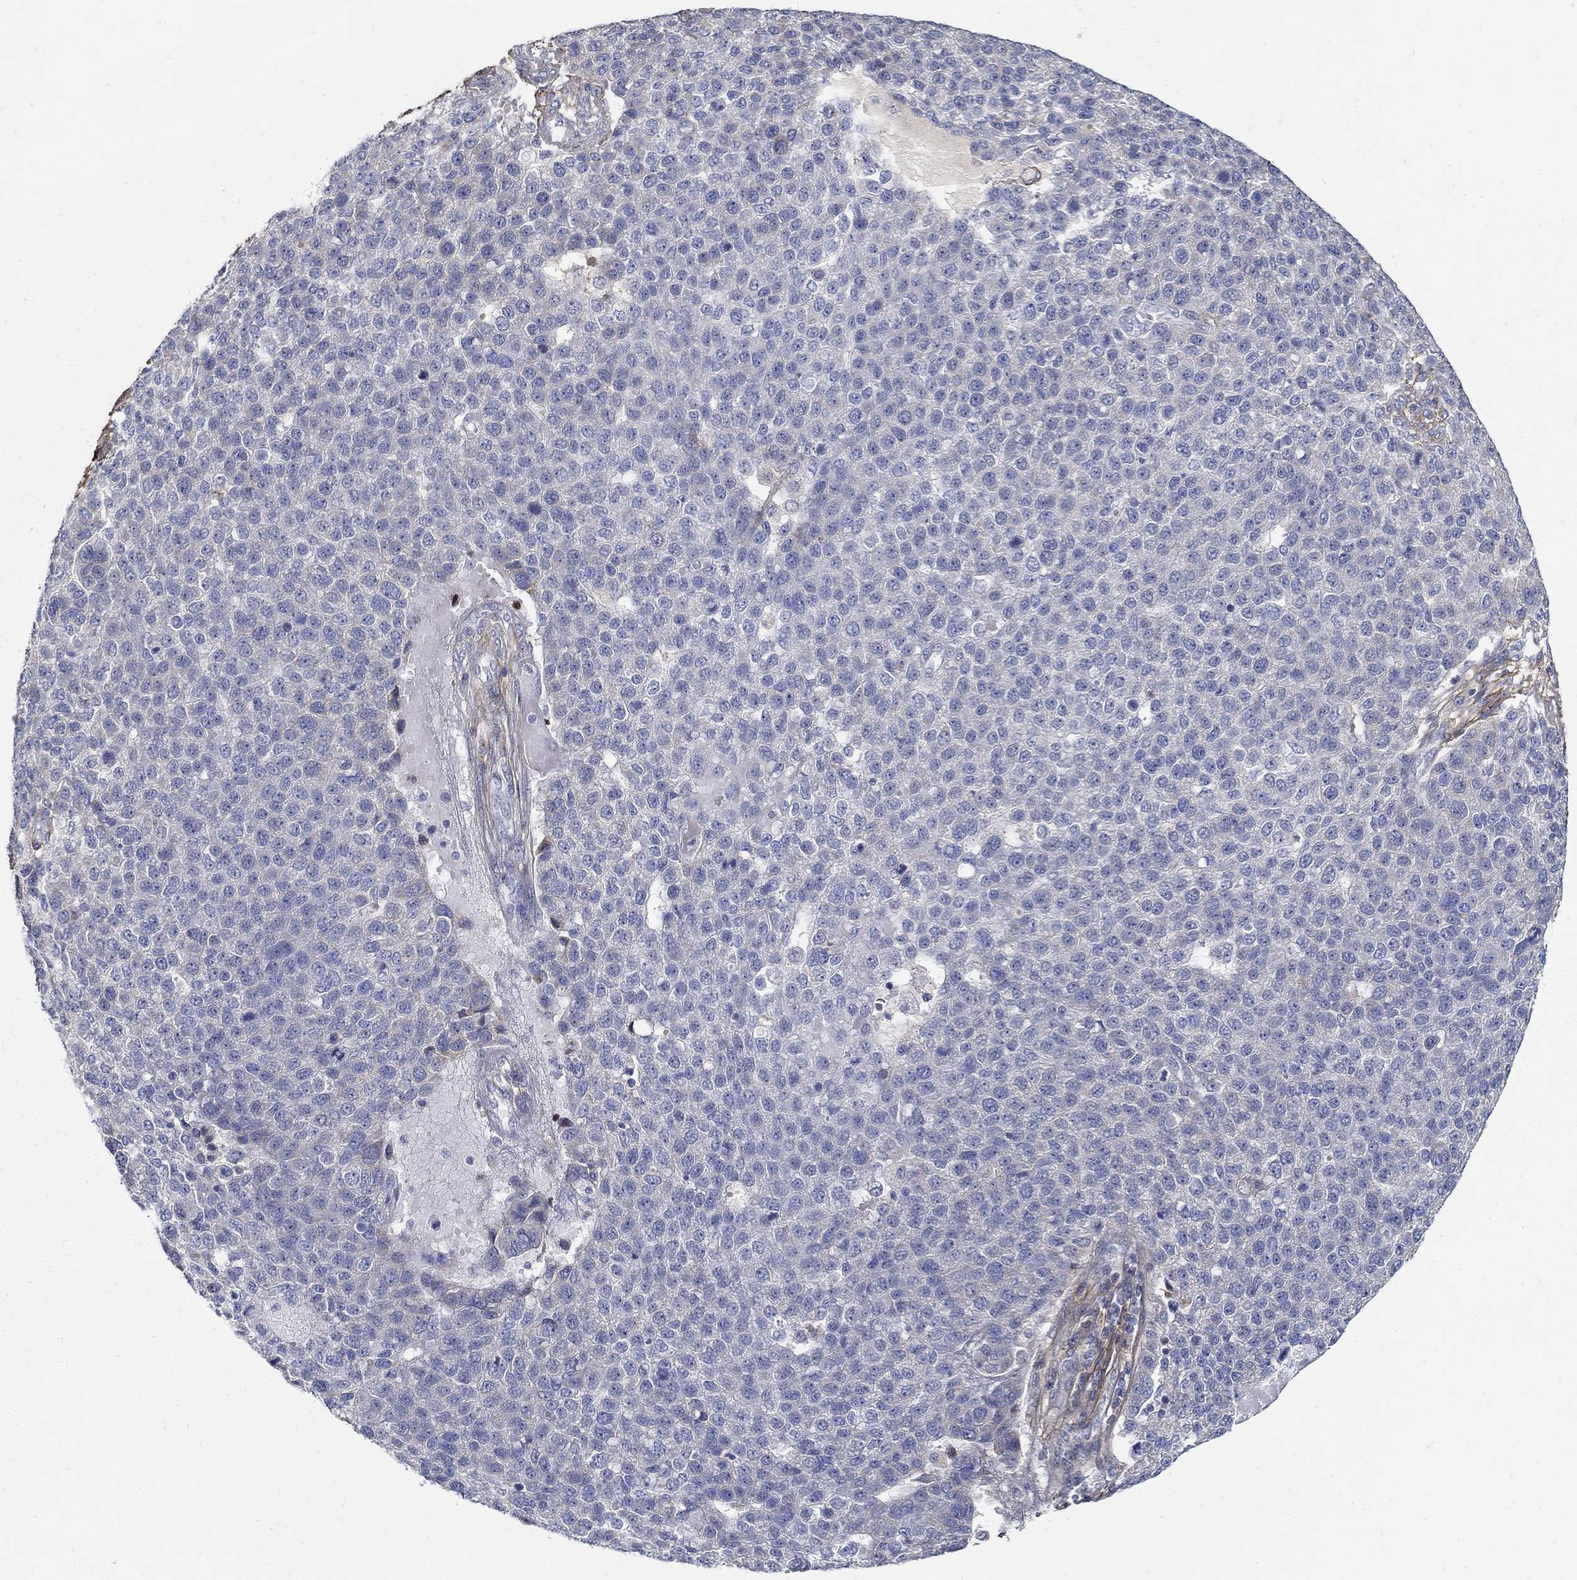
{"staining": {"intensity": "negative", "quantity": "none", "location": "none"}, "tissue": "pancreatic cancer", "cell_type": "Tumor cells", "image_type": "cancer", "snomed": [{"axis": "morphology", "description": "Adenocarcinoma, NOS"}, {"axis": "topography", "description": "Pancreas"}], "caption": "This is an immunohistochemistry photomicrograph of pancreatic cancer (adenocarcinoma). There is no positivity in tumor cells.", "gene": "TGFBI", "patient": {"sex": "female", "age": 61}}